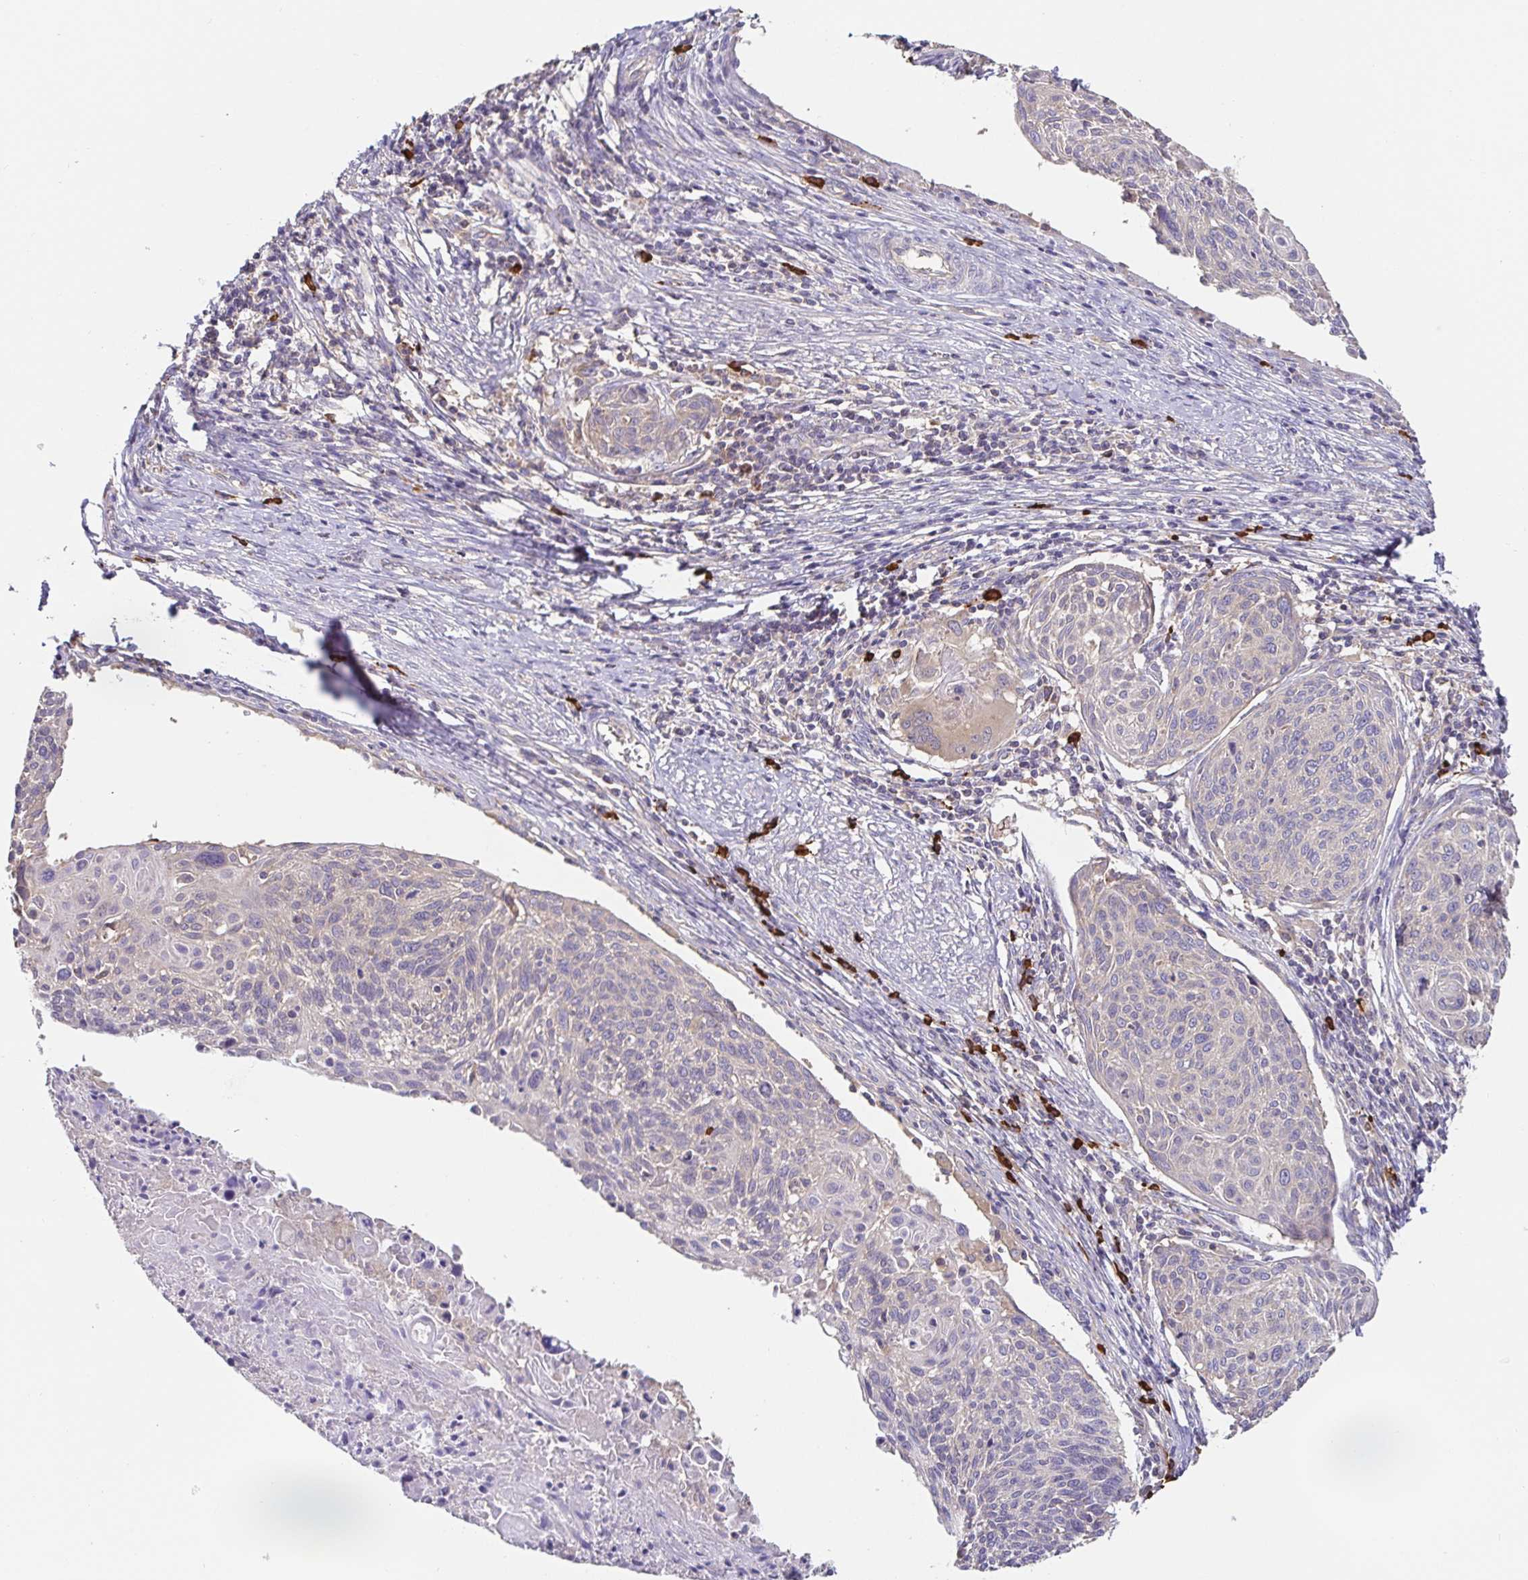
{"staining": {"intensity": "negative", "quantity": "none", "location": "none"}, "tissue": "cervical cancer", "cell_type": "Tumor cells", "image_type": "cancer", "snomed": [{"axis": "morphology", "description": "Squamous cell carcinoma, NOS"}, {"axis": "topography", "description": "Cervix"}], "caption": "Tumor cells show no significant positivity in cervical squamous cell carcinoma. The staining is performed using DAB (3,3'-diaminobenzidine) brown chromogen with nuclei counter-stained in using hematoxylin.", "gene": "HAGH", "patient": {"sex": "female", "age": 49}}